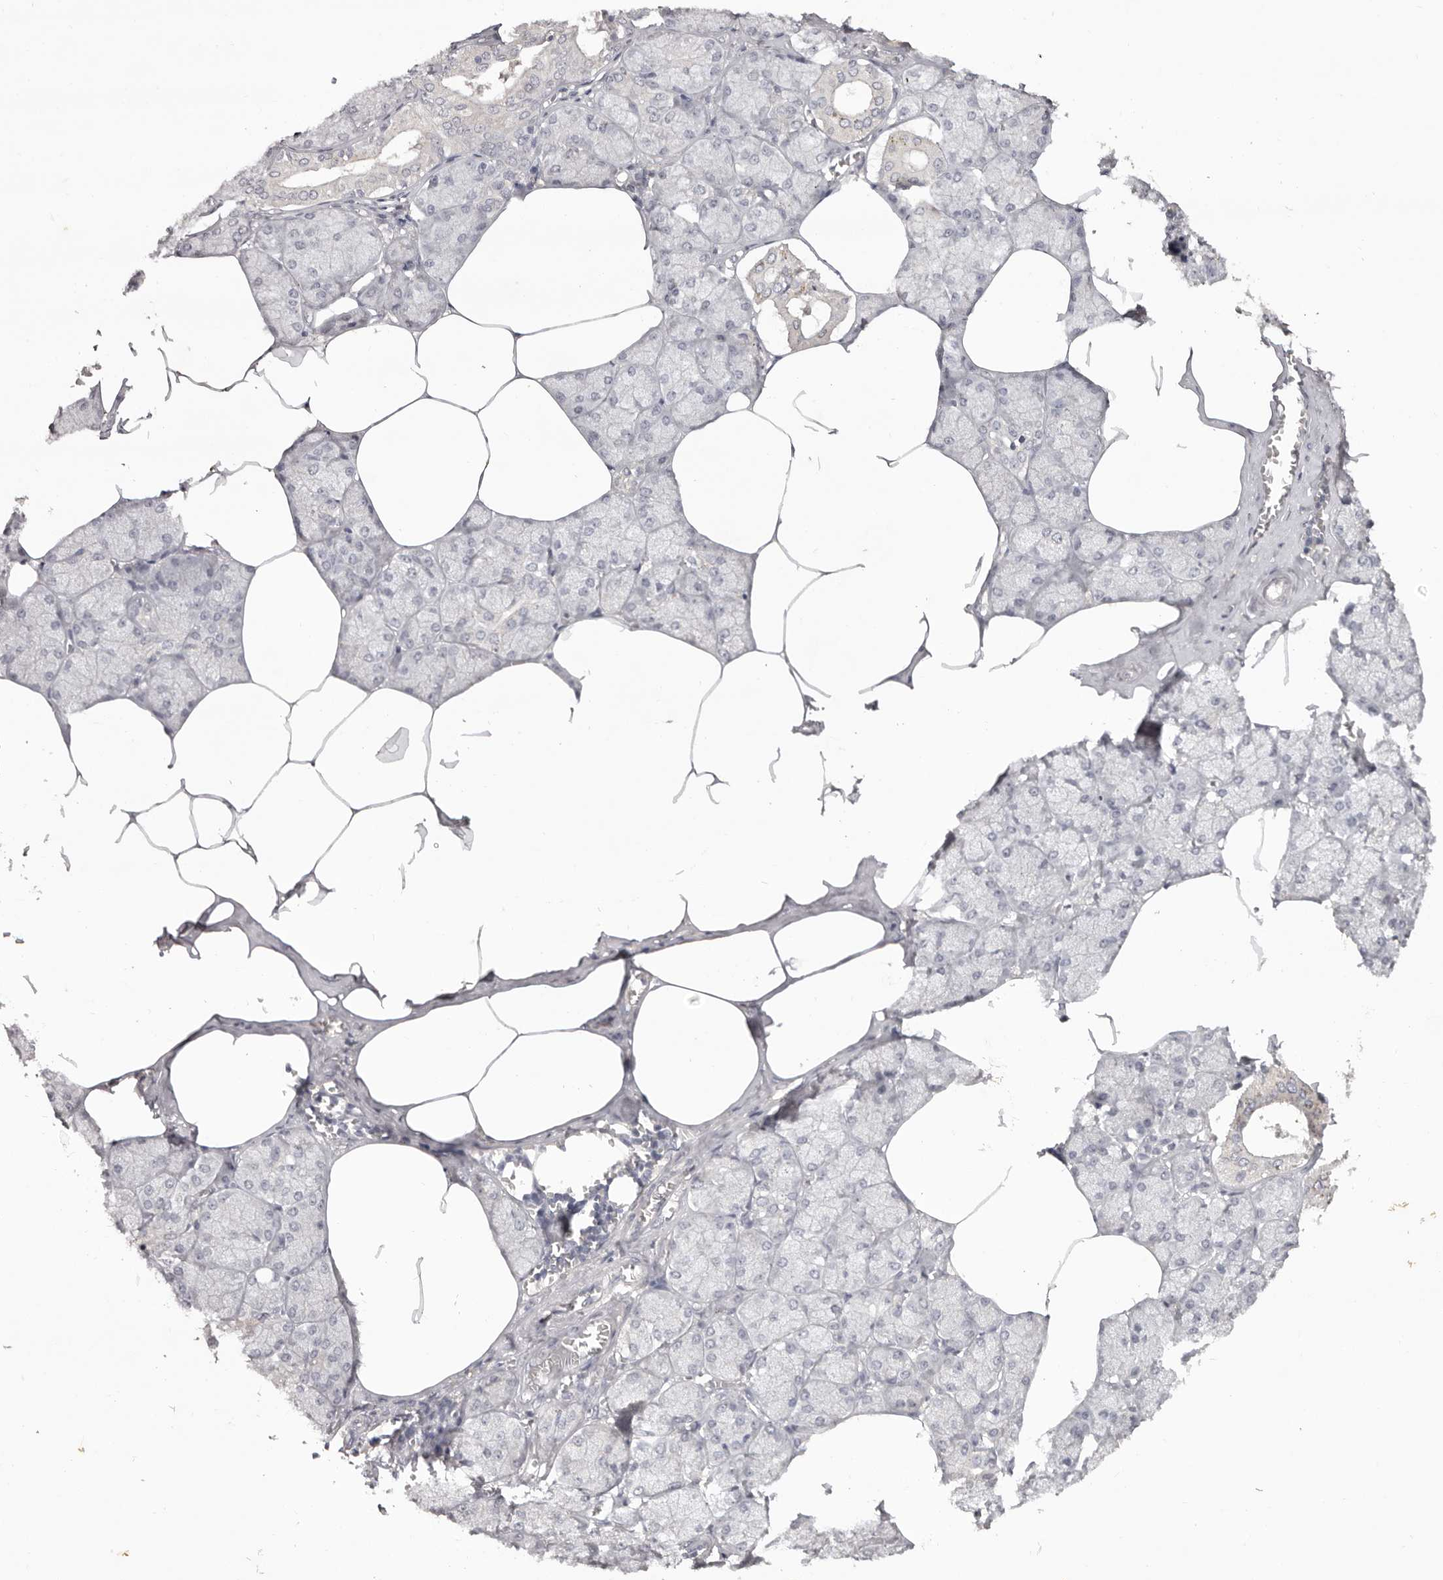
{"staining": {"intensity": "negative", "quantity": "none", "location": "none"}, "tissue": "salivary gland", "cell_type": "Glandular cells", "image_type": "normal", "snomed": [{"axis": "morphology", "description": "Normal tissue, NOS"}, {"axis": "topography", "description": "Salivary gland"}], "caption": "This is a histopathology image of immunohistochemistry (IHC) staining of unremarkable salivary gland, which shows no positivity in glandular cells.", "gene": "SCUBE2", "patient": {"sex": "male", "age": 62}}